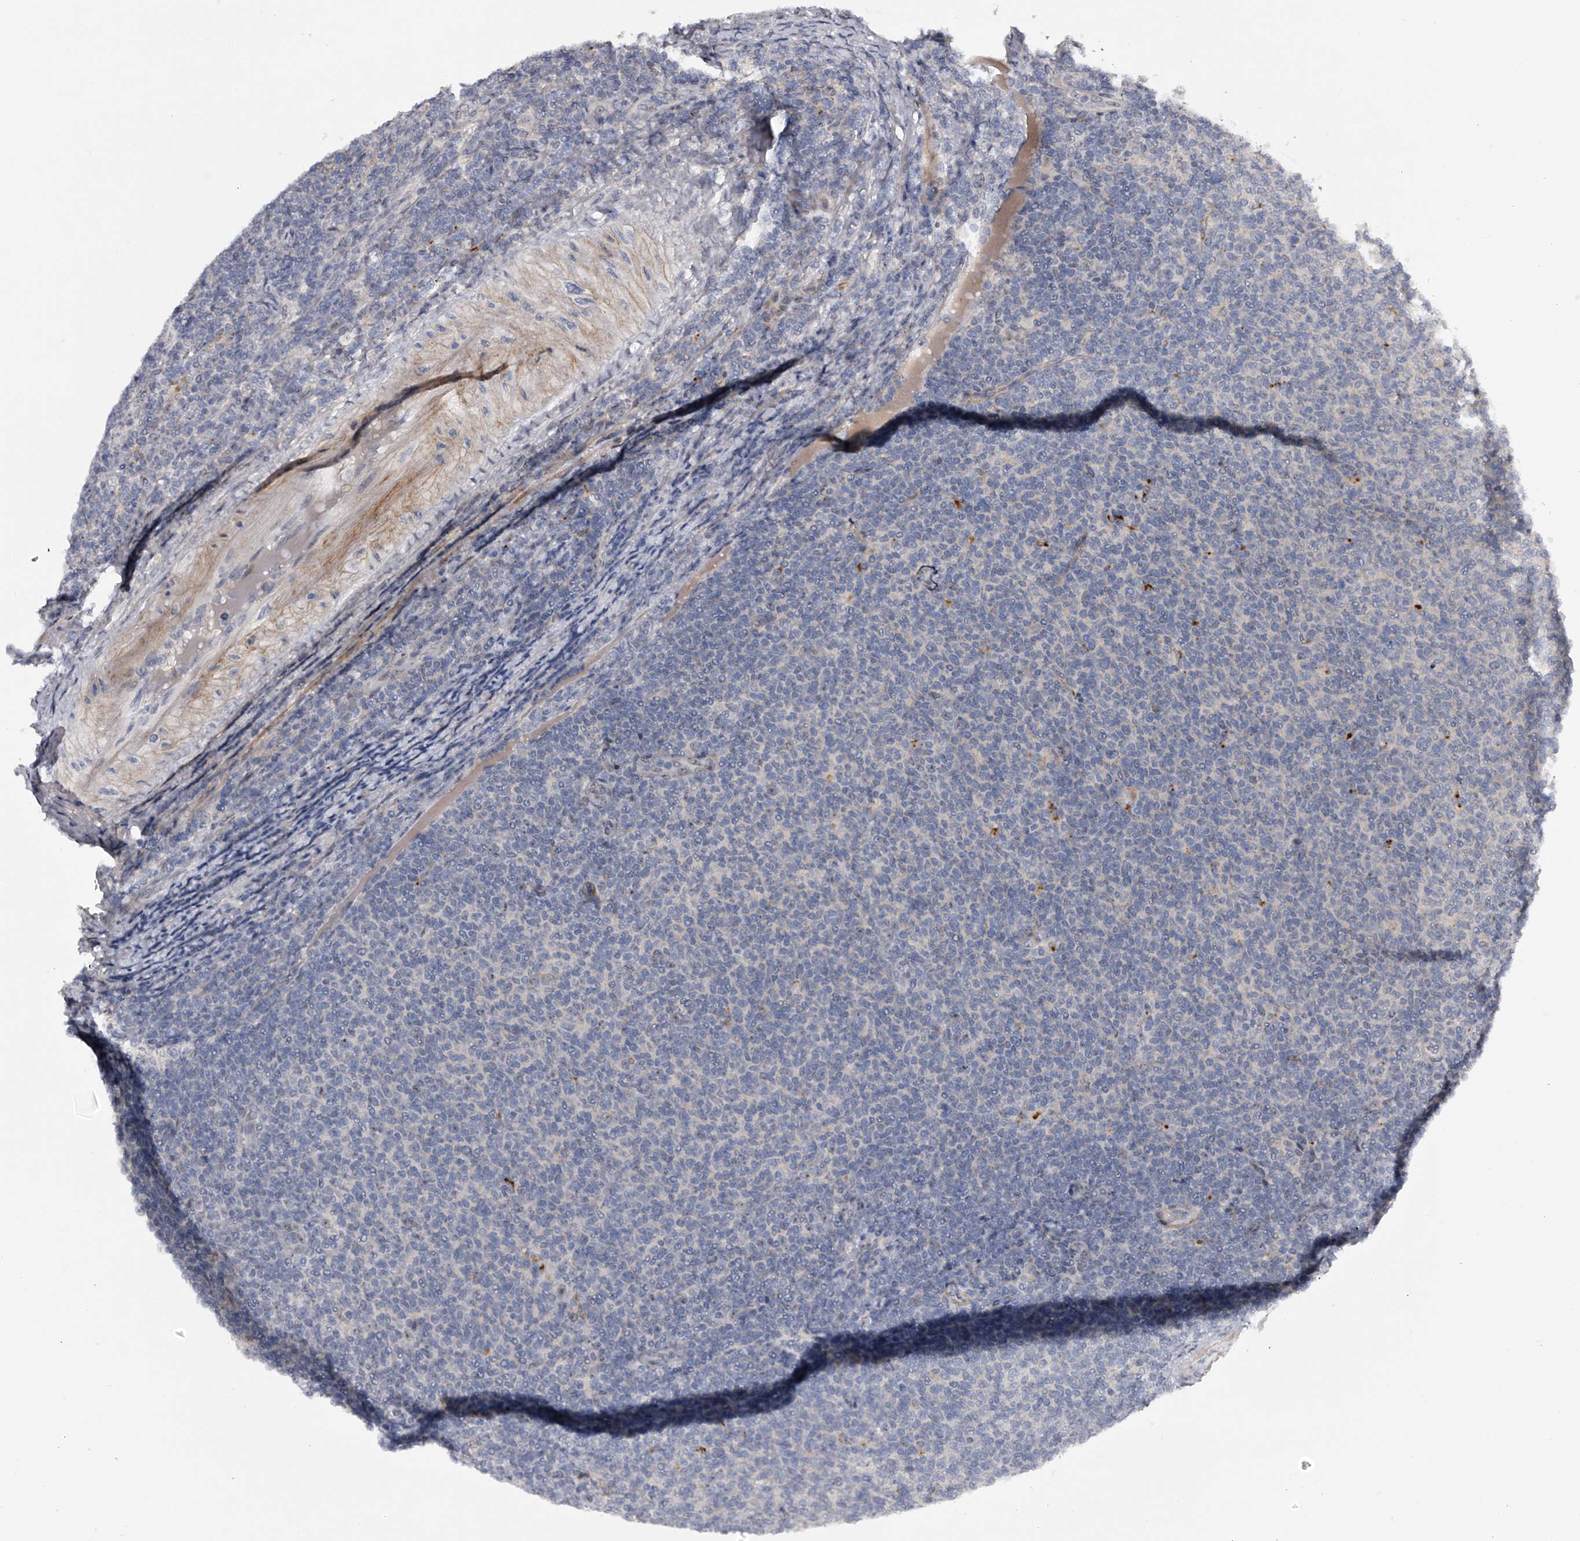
{"staining": {"intensity": "negative", "quantity": "none", "location": "none"}, "tissue": "lymphoma", "cell_type": "Tumor cells", "image_type": "cancer", "snomed": [{"axis": "morphology", "description": "Malignant lymphoma, non-Hodgkin's type, Low grade"}, {"axis": "topography", "description": "Lymph node"}], "caption": "High magnification brightfield microscopy of lymphoma stained with DAB (brown) and counterstained with hematoxylin (blue): tumor cells show no significant expression. (DAB (3,3'-diaminobenzidine) immunohistochemistry (IHC) visualized using brightfield microscopy, high magnification).", "gene": "MDN1", "patient": {"sex": "male", "age": 66}}